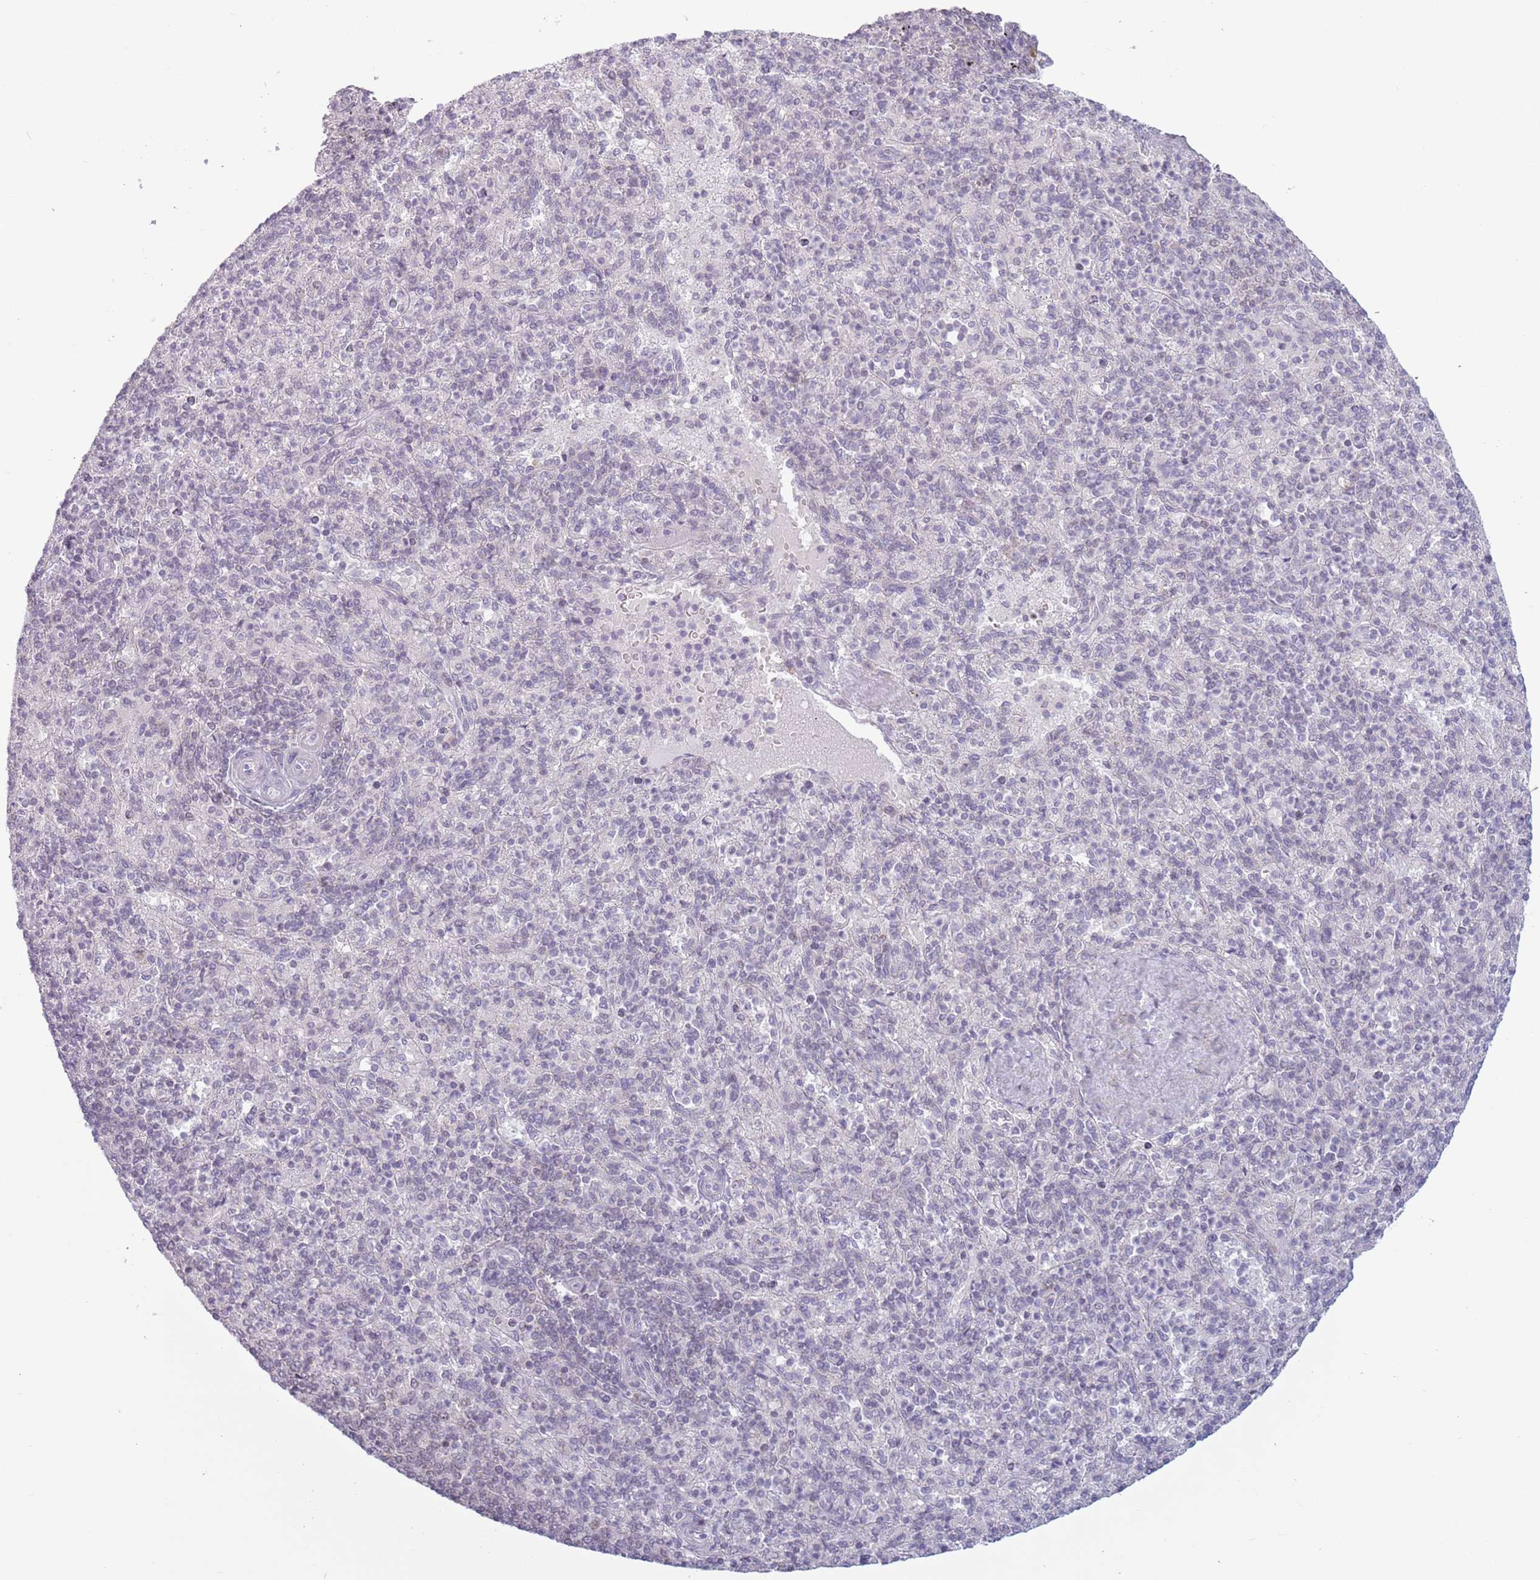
{"staining": {"intensity": "negative", "quantity": "none", "location": "none"}, "tissue": "spleen", "cell_type": "Cells in red pulp", "image_type": "normal", "snomed": [{"axis": "morphology", "description": "Normal tissue, NOS"}, {"axis": "topography", "description": "Spleen"}], "caption": "Protein analysis of unremarkable spleen demonstrates no significant positivity in cells in red pulp.", "gene": "MRPL34", "patient": {"sex": "male", "age": 82}}